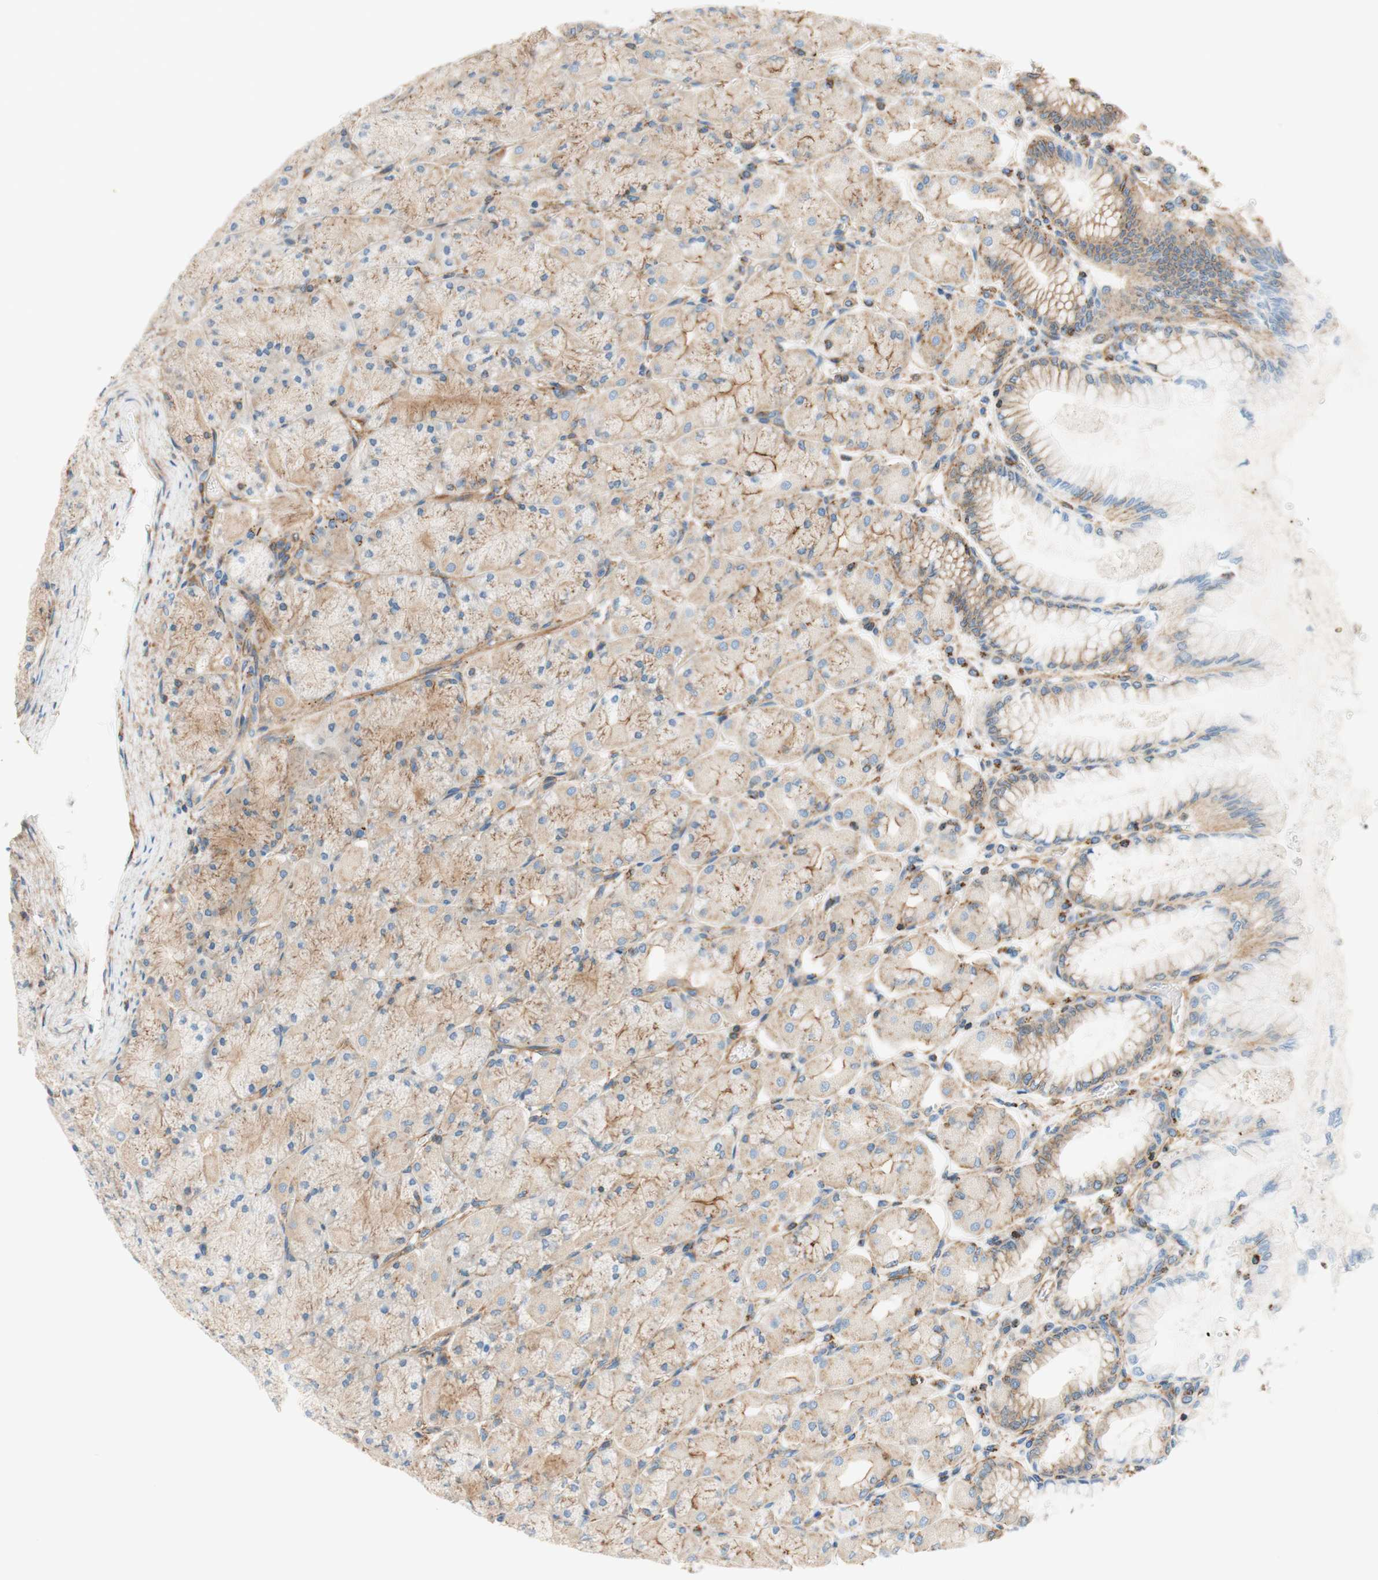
{"staining": {"intensity": "moderate", "quantity": ">75%", "location": "cytoplasmic/membranous"}, "tissue": "stomach", "cell_type": "Glandular cells", "image_type": "normal", "snomed": [{"axis": "morphology", "description": "Normal tissue, NOS"}, {"axis": "topography", "description": "Stomach, upper"}], "caption": "This image shows immunohistochemistry staining of benign human stomach, with medium moderate cytoplasmic/membranous expression in approximately >75% of glandular cells.", "gene": "VPS26A", "patient": {"sex": "female", "age": 56}}